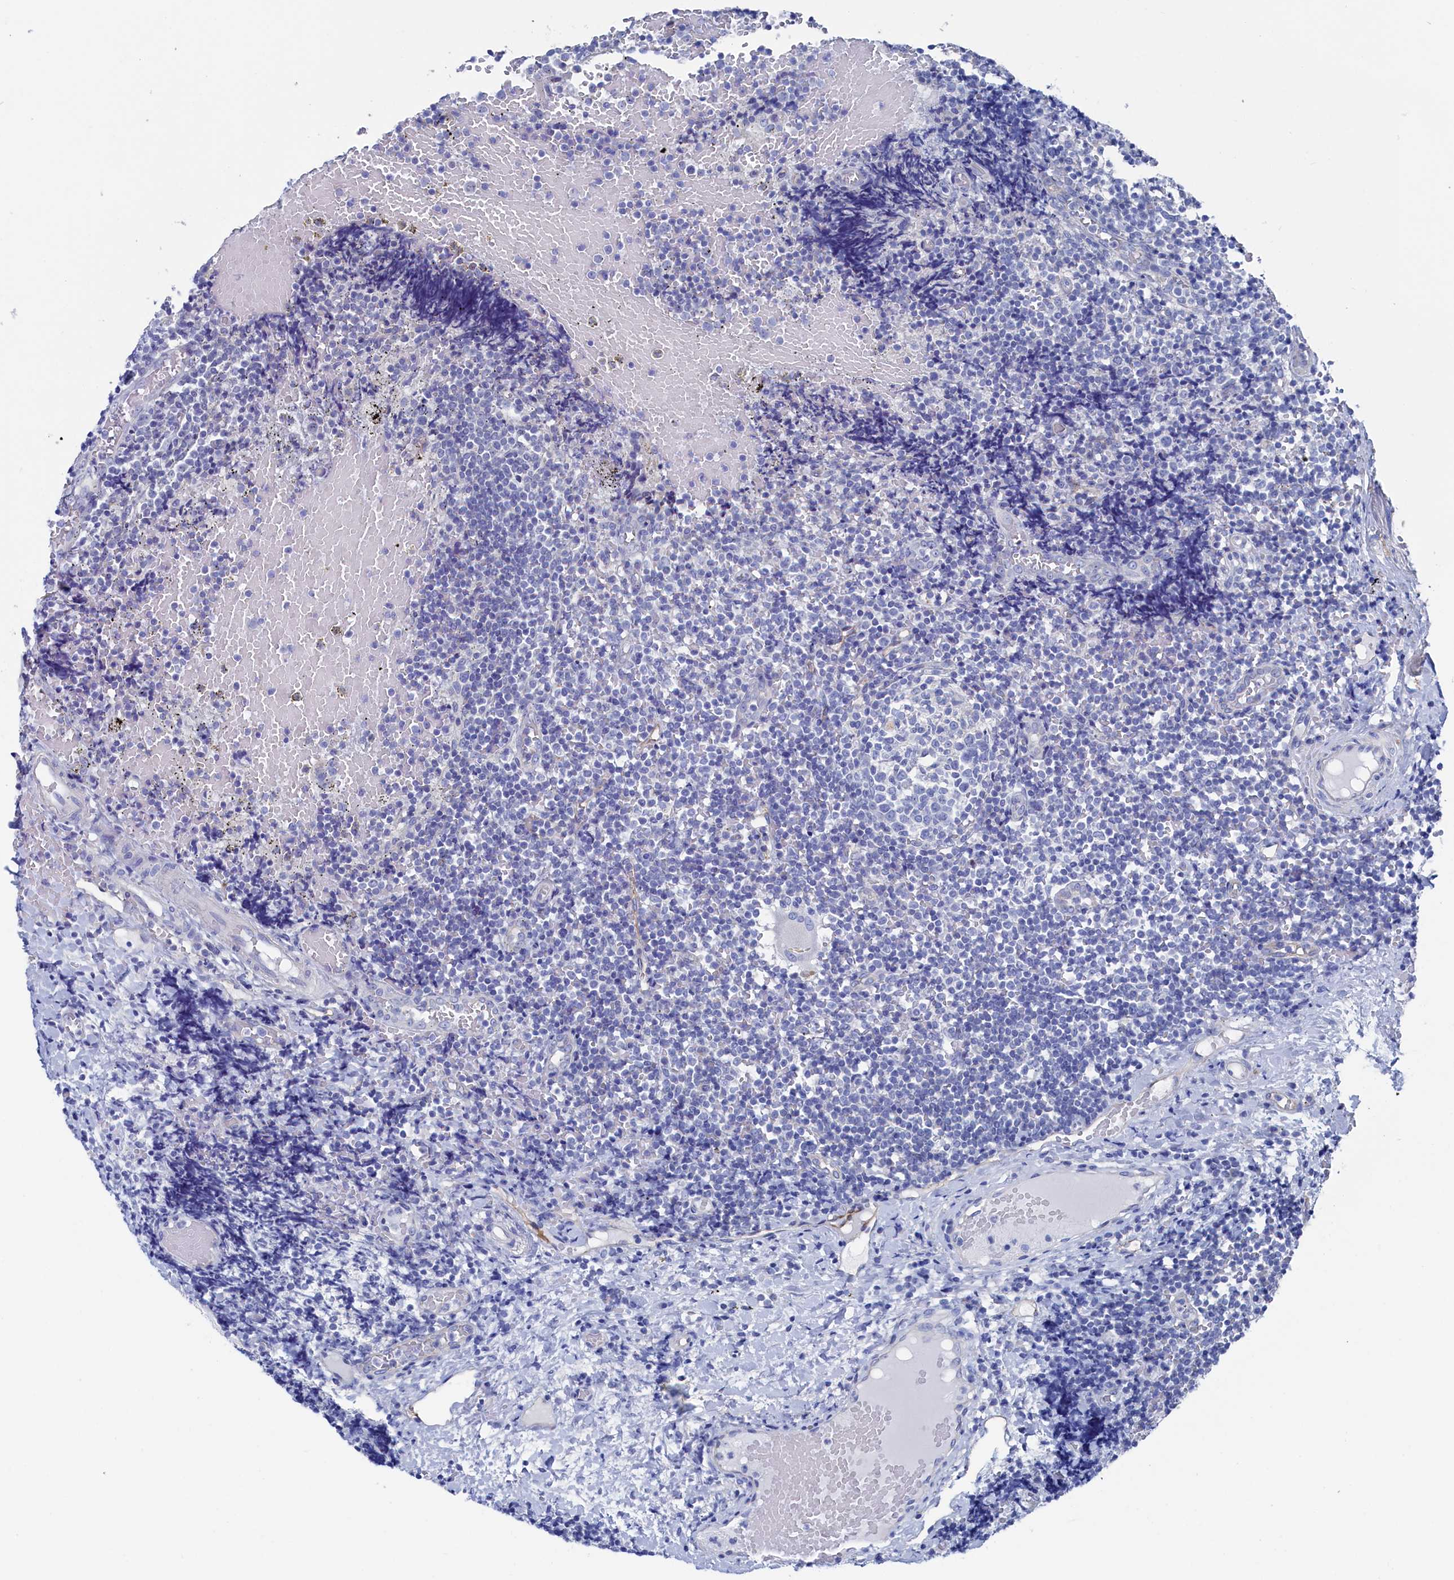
{"staining": {"intensity": "negative", "quantity": "none", "location": "none"}, "tissue": "tonsil", "cell_type": "Germinal center cells", "image_type": "normal", "snomed": [{"axis": "morphology", "description": "Normal tissue, NOS"}, {"axis": "topography", "description": "Tonsil"}], "caption": "An IHC micrograph of normal tonsil is shown. There is no staining in germinal center cells of tonsil. (DAB IHC with hematoxylin counter stain).", "gene": "TMOD2", "patient": {"sex": "female", "age": 19}}